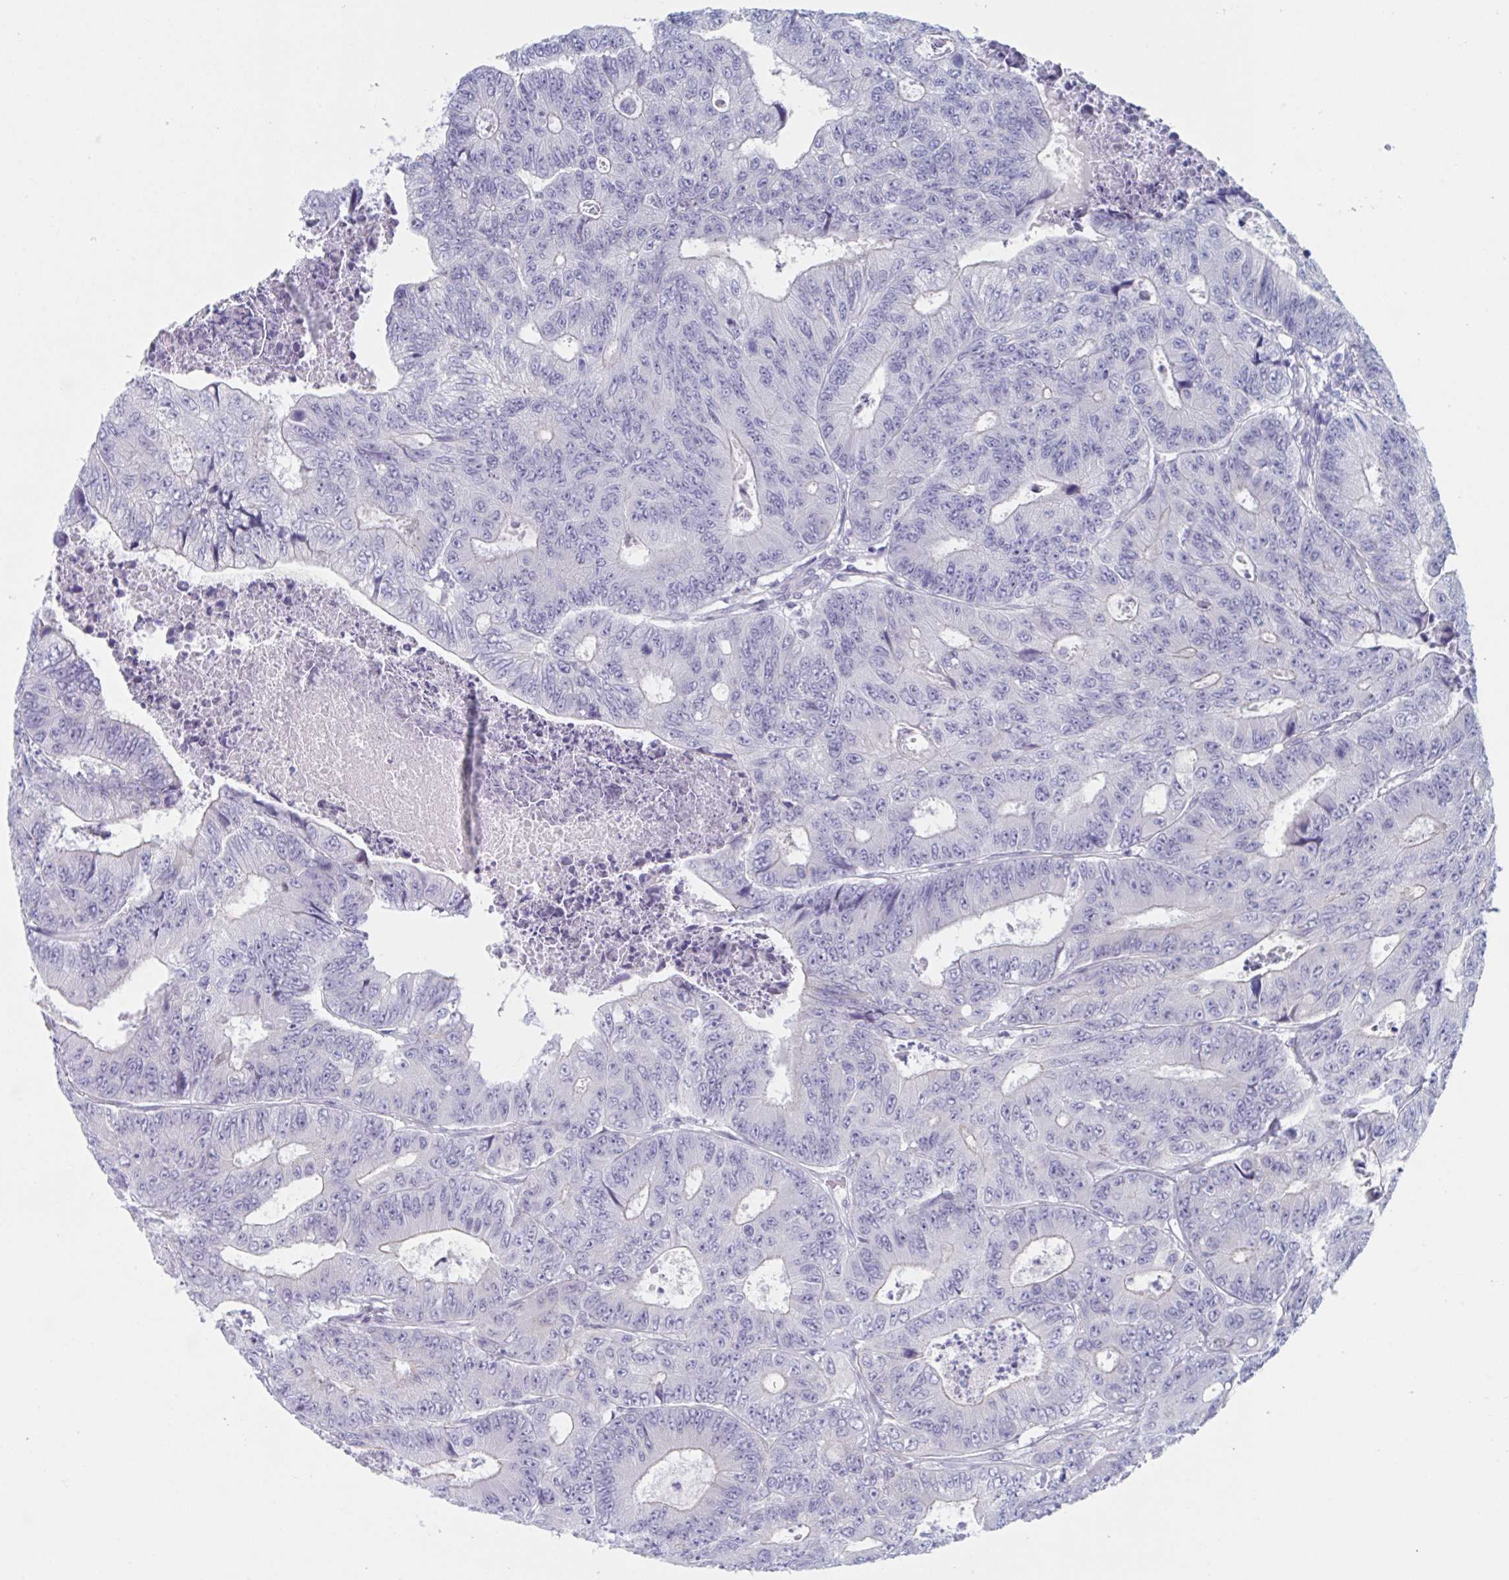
{"staining": {"intensity": "negative", "quantity": "none", "location": "none"}, "tissue": "colorectal cancer", "cell_type": "Tumor cells", "image_type": "cancer", "snomed": [{"axis": "morphology", "description": "Adenocarcinoma, NOS"}, {"axis": "topography", "description": "Colon"}], "caption": "A high-resolution image shows immunohistochemistry (IHC) staining of colorectal cancer (adenocarcinoma), which displays no significant staining in tumor cells.", "gene": "HSD11B2", "patient": {"sex": "female", "age": 48}}